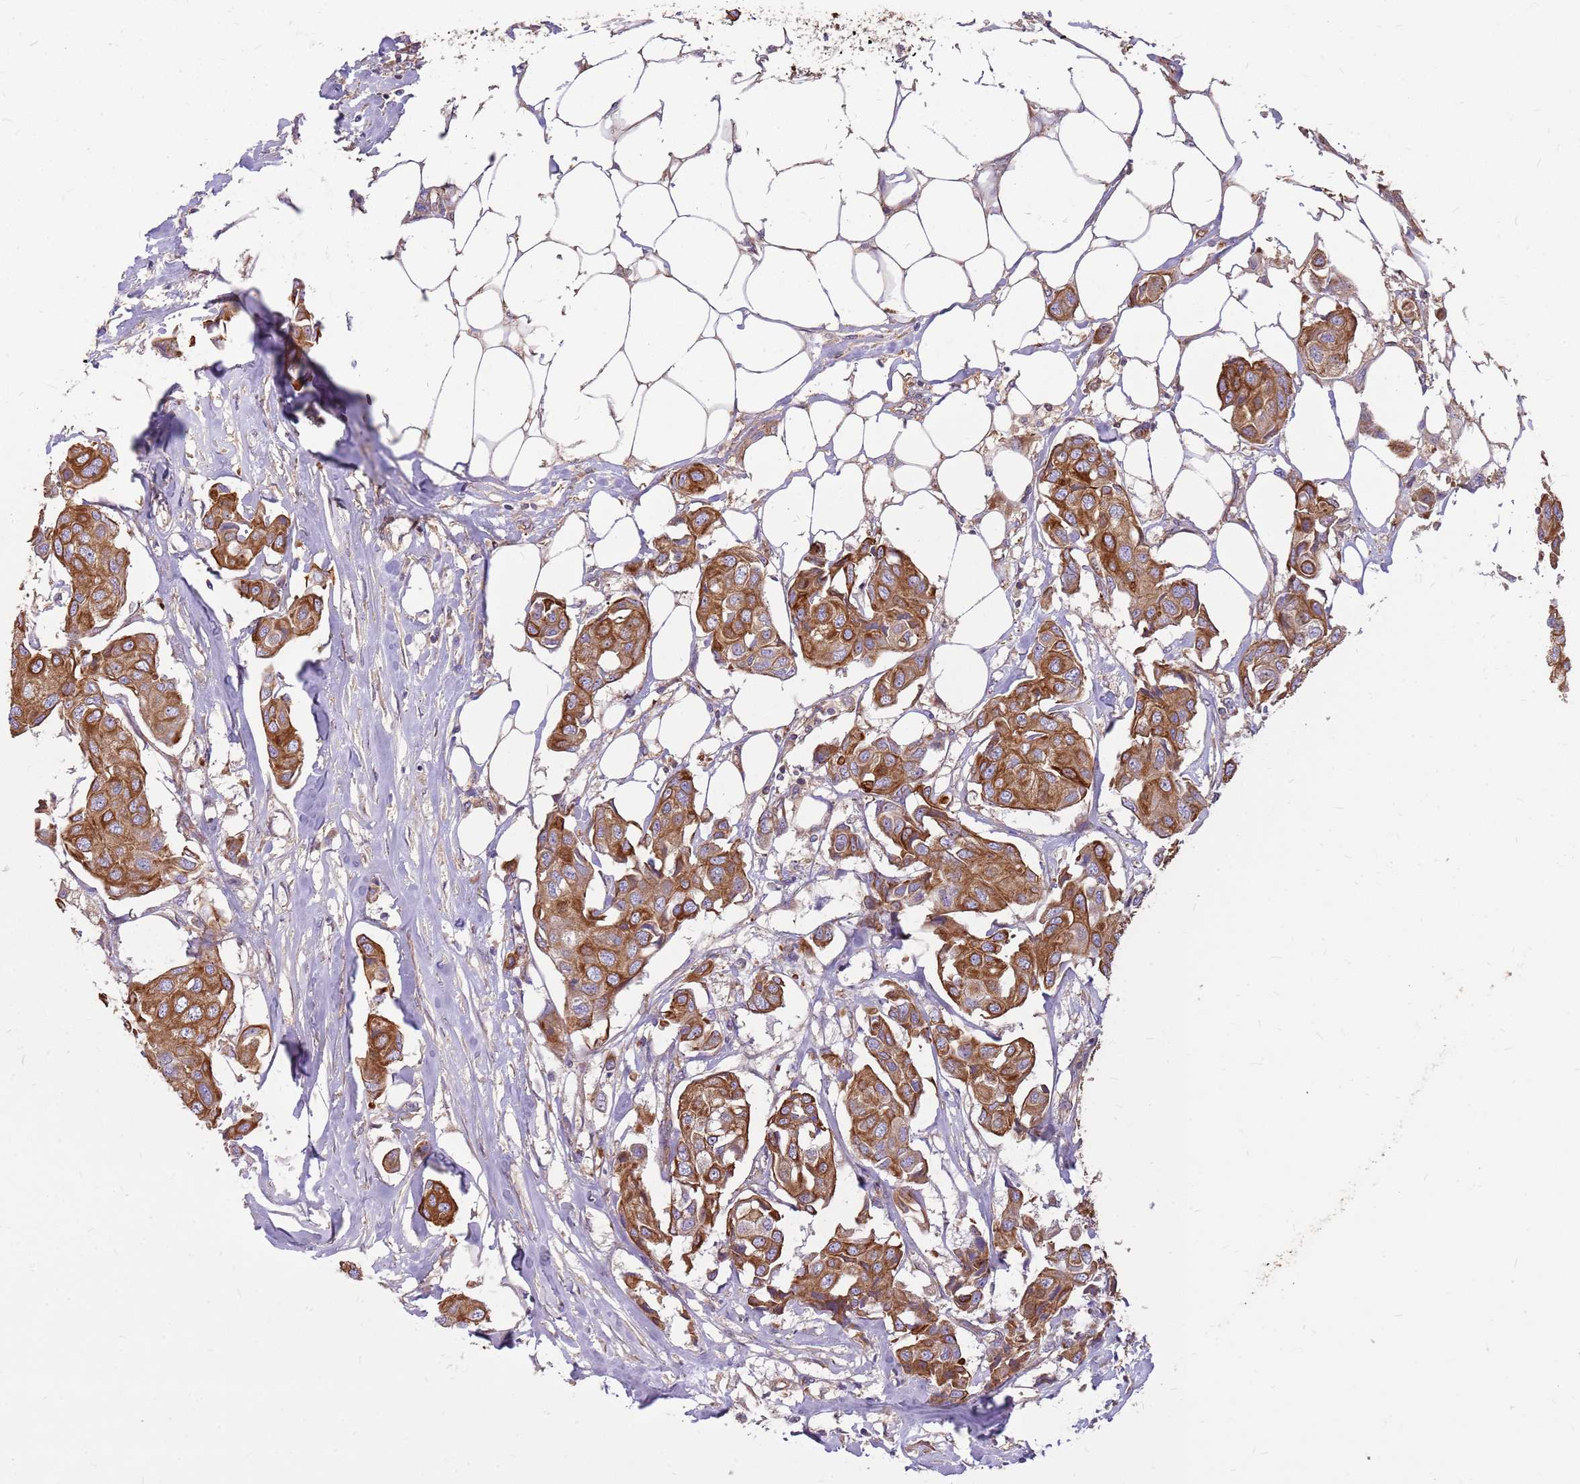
{"staining": {"intensity": "moderate", "quantity": ">75%", "location": "cytoplasmic/membranous"}, "tissue": "breast cancer", "cell_type": "Tumor cells", "image_type": "cancer", "snomed": [{"axis": "morphology", "description": "Duct carcinoma"}, {"axis": "topography", "description": "Breast"}, {"axis": "topography", "description": "Lymph node"}], "caption": "A high-resolution histopathology image shows immunohistochemistry (IHC) staining of intraductal carcinoma (breast), which displays moderate cytoplasmic/membranous positivity in approximately >75% of tumor cells. (DAB (3,3'-diaminobenzidine) IHC, brown staining for protein, blue staining for nuclei).", "gene": "WASHC4", "patient": {"sex": "female", "age": 80}}